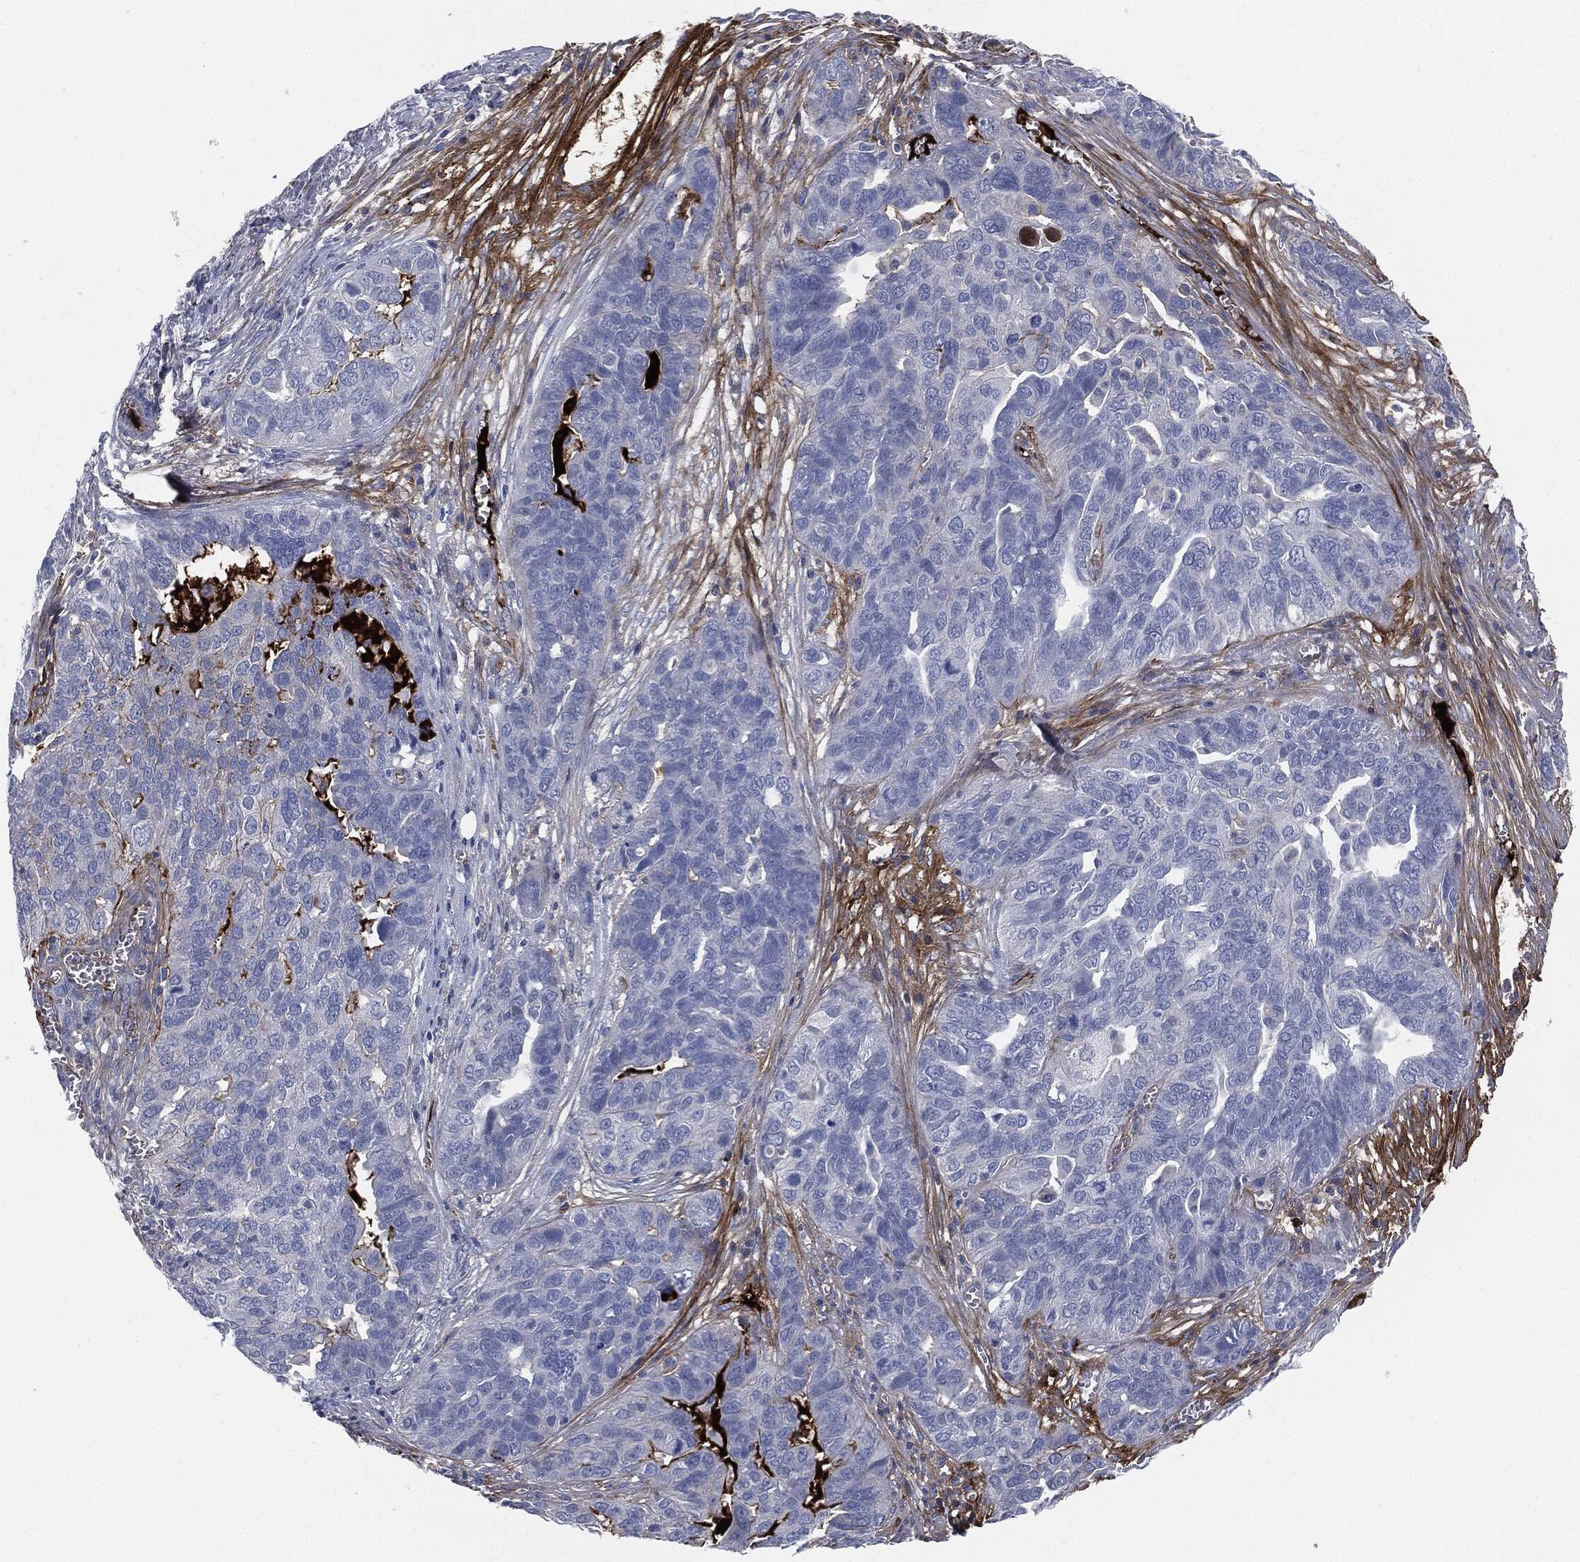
{"staining": {"intensity": "negative", "quantity": "none", "location": "none"}, "tissue": "ovarian cancer", "cell_type": "Tumor cells", "image_type": "cancer", "snomed": [{"axis": "morphology", "description": "Carcinoma, endometroid"}, {"axis": "topography", "description": "Soft tissue"}, {"axis": "topography", "description": "Ovary"}], "caption": "Ovarian endometroid carcinoma was stained to show a protein in brown. There is no significant expression in tumor cells. (Immunohistochemistry, brightfield microscopy, high magnification).", "gene": "APOB", "patient": {"sex": "female", "age": 52}}